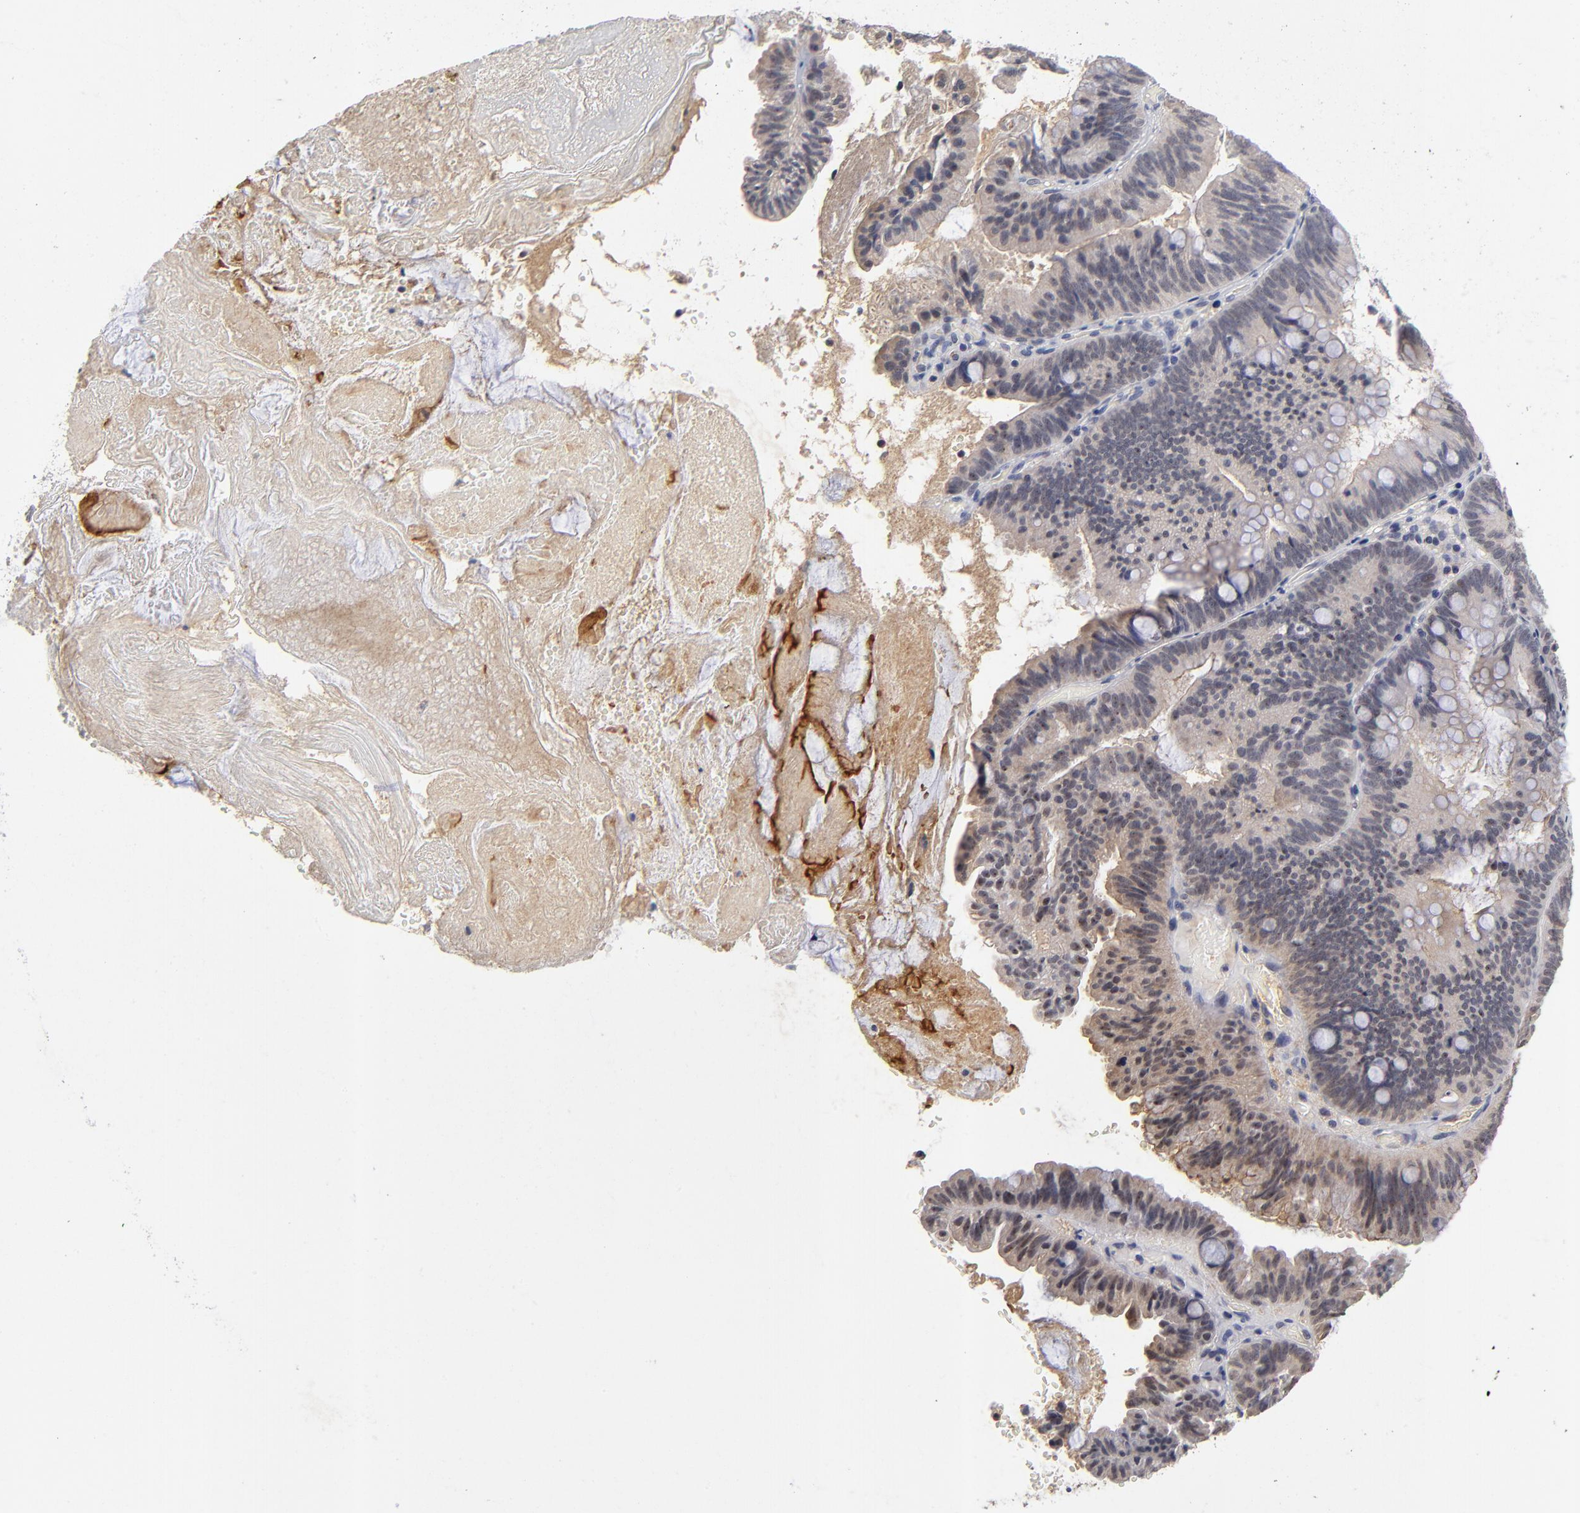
{"staining": {"intensity": "weak", "quantity": "<25%", "location": "nuclear"}, "tissue": "pancreatic cancer", "cell_type": "Tumor cells", "image_type": "cancer", "snomed": [{"axis": "morphology", "description": "Adenocarcinoma, NOS"}, {"axis": "topography", "description": "Pancreas"}], "caption": "Protein analysis of pancreatic cancer shows no significant staining in tumor cells.", "gene": "WSB1", "patient": {"sex": "male", "age": 82}}